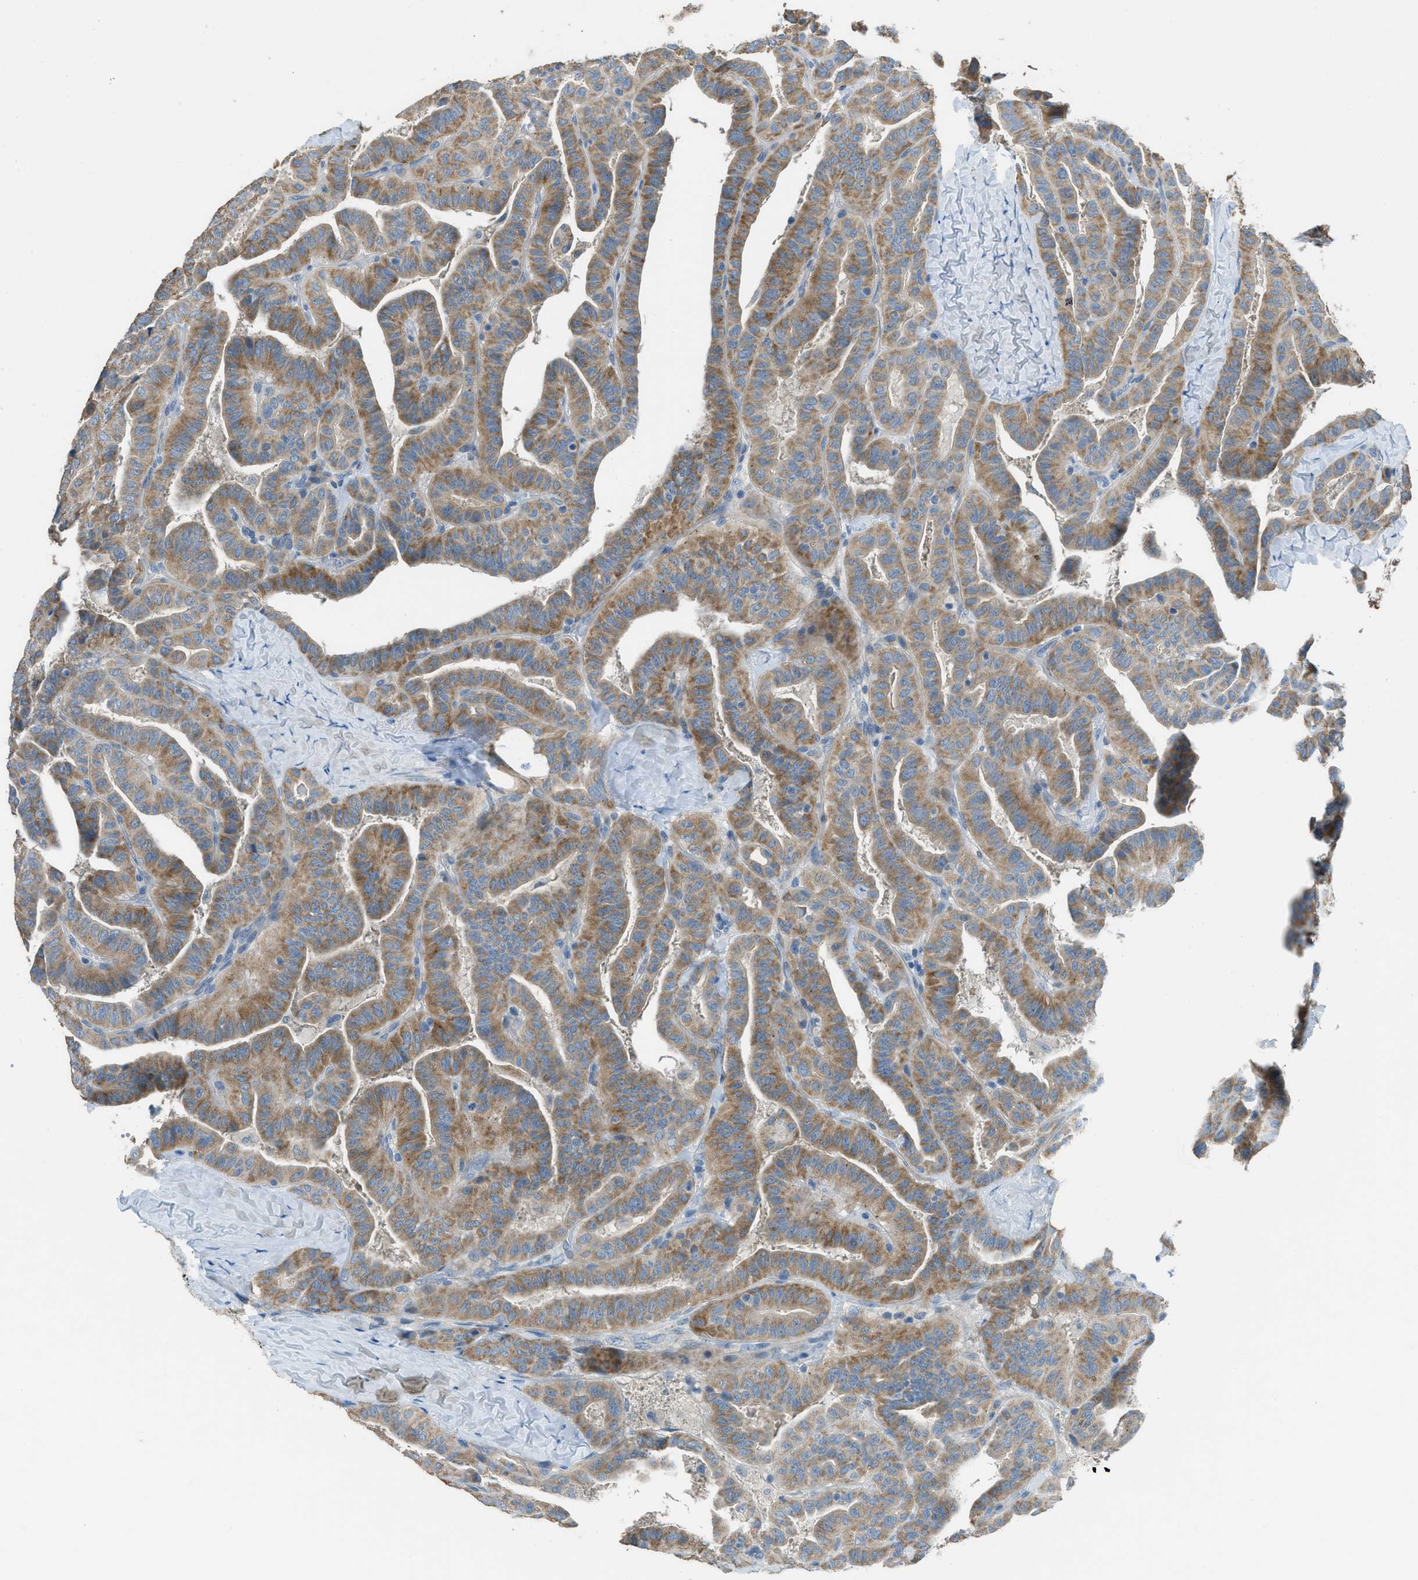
{"staining": {"intensity": "moderate", "quantity": ">75%", "location": "cytoplasmic/membranous"}, "tissue": "thyroid cancer", "cell_type": "Tumor cells", "image_type": "cancer", "snomed": [{"axis": "morphology", "description": "Papillary adenocarcinoma, NOS"}, {"axis": "topography", "description": "Thyroid gland"}], "caption": "Thyroid cancer (papillary adenocarcinoma) was stained to show a protein in brown. There is medium levels of moderate cytoplasmic/membranous positivity in about >75% of tumor cells.", "gene": "TIMD4", "patient": {"sex": "male", "age": 77}}